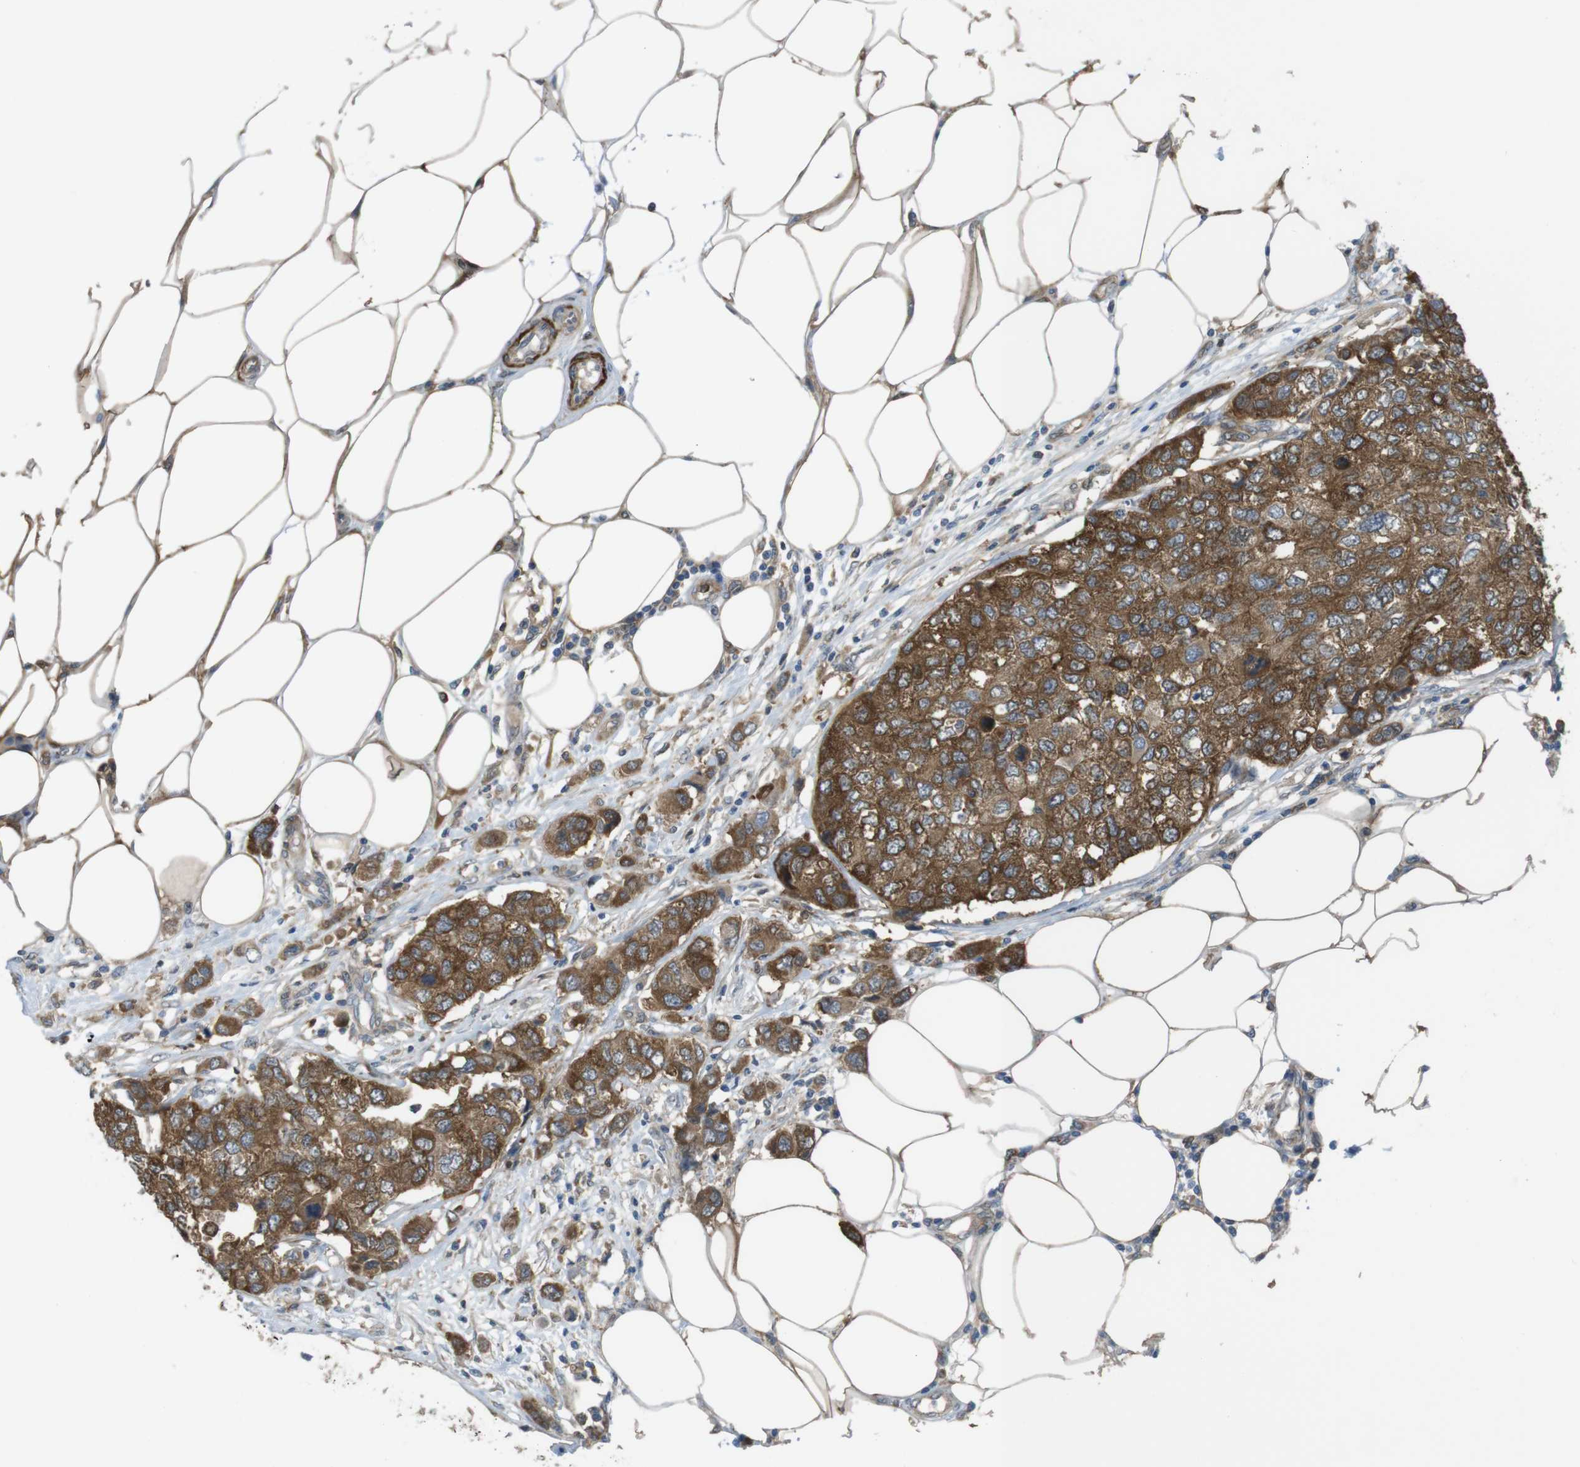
{"staining": {"intensity": "strong", "quantity": ">75%", "location": "cytoplasmic/membranous"}, "tissue": "breast cancer", "cell_type": "Tumor cells", "image_type": "cancer", "snomed": [{"axis": "morphology", "description": "Duct carcinoma"}, {"axis": "topography", "description": "Breast"}], "caption": "Human breast invasive ductal carcinoma stained with a brown dye exhibits strong cytoplasmic/membranous positive positivity in approximately >75% of tumor cells.", "gene": "MTHFD1", "patient": {"sex": "female", "age": 50}}